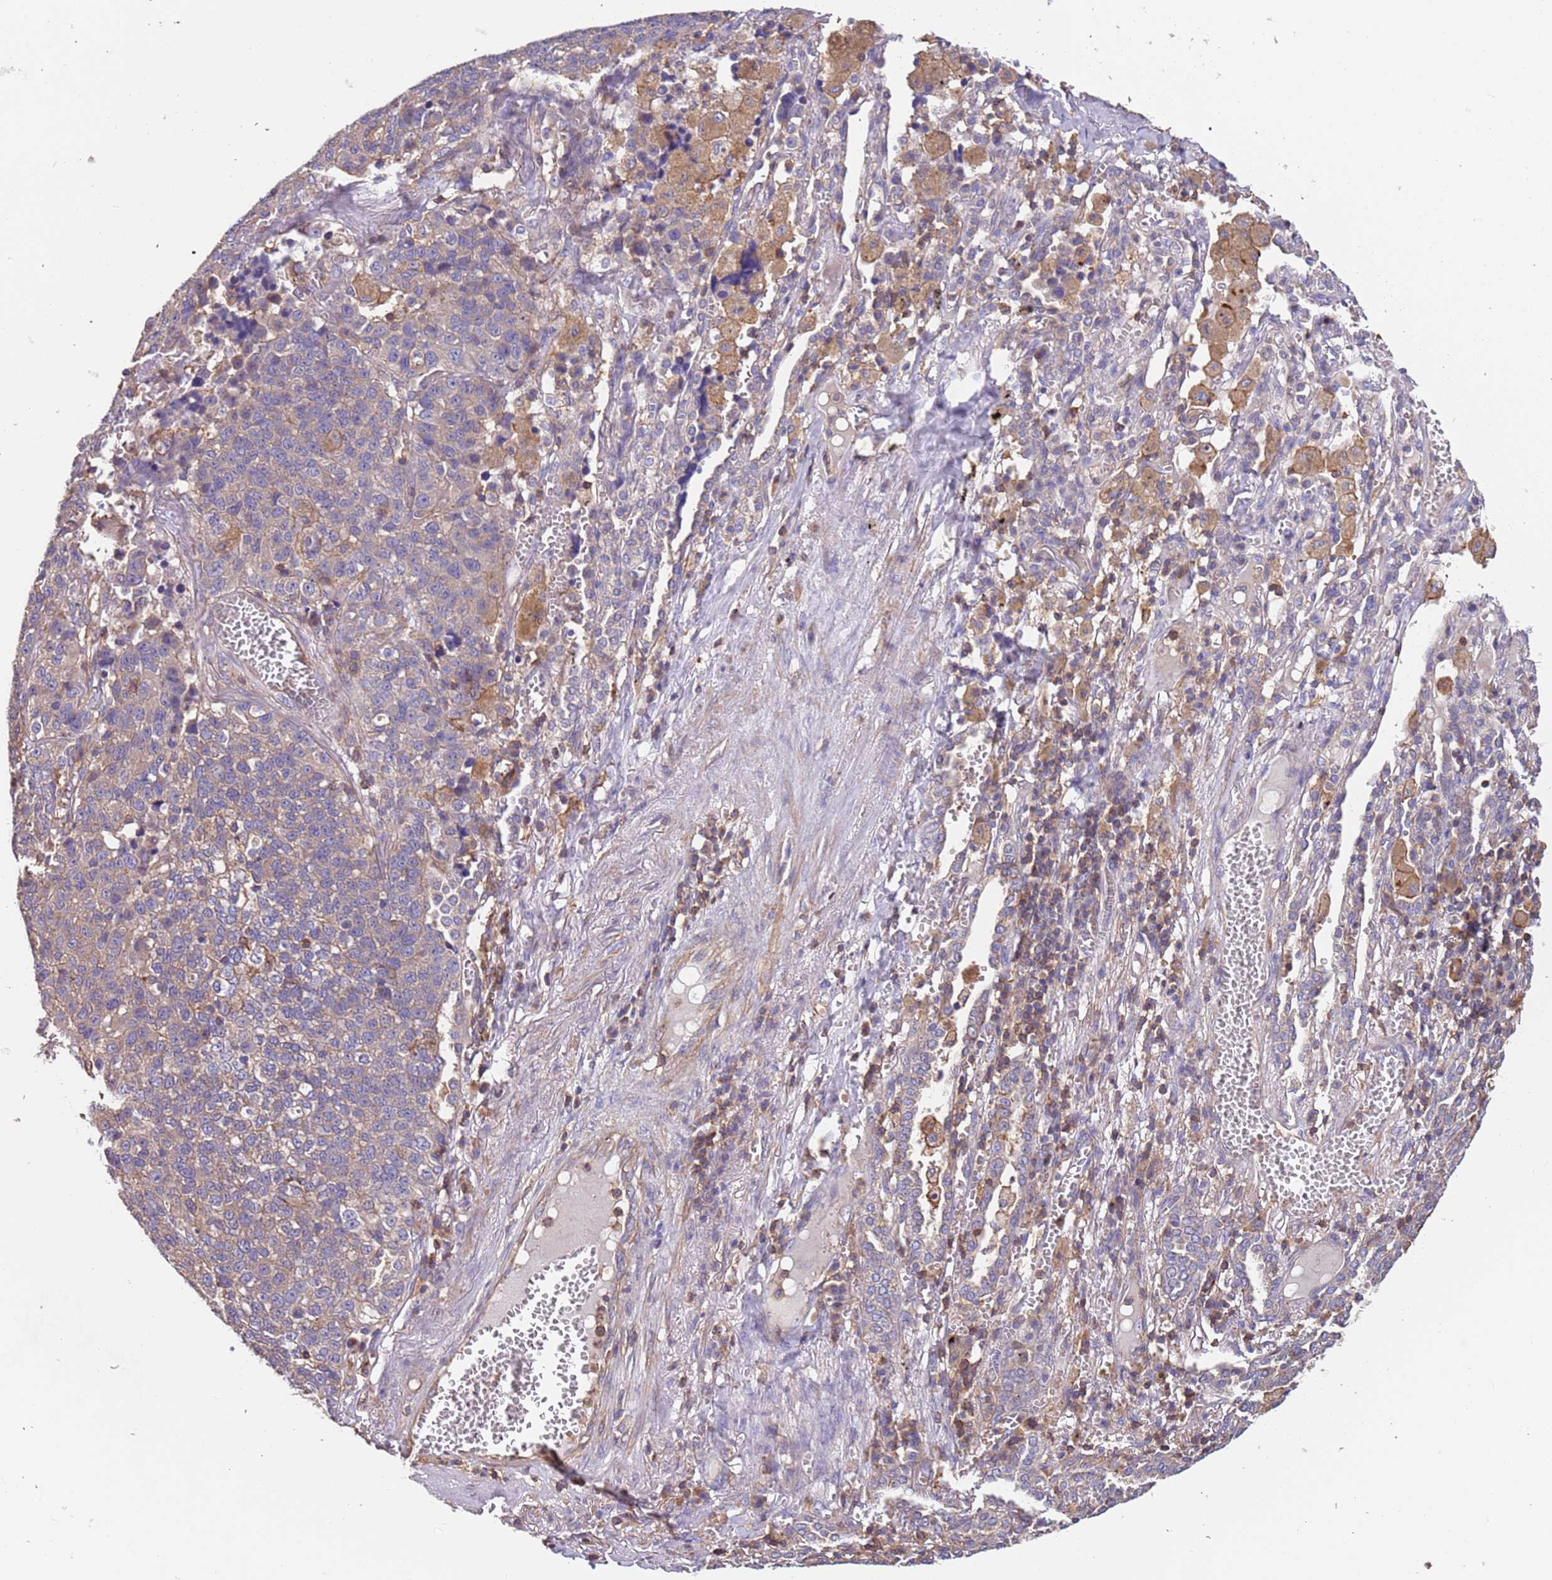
{"staining": {"intensity": "negative", "quantity": "none", "location": "none"}, "tissue": "lung cancer", "cell_type": "Tumor cells", "image_type": "cancer", "snomed": [{"axis": "morphology", "description": "Adenocarcinoma, NOS"}, {"axis": "topography", "description": "Lung"}], "caption": "High magnification brightfield microscopy of lung cancer stained with DAB (brown) and counterstained with hematoxylin (blue): tumor cells show no significant expression.", "gene": "SYT4", "patient": {"sex": "male", "age": 49}}